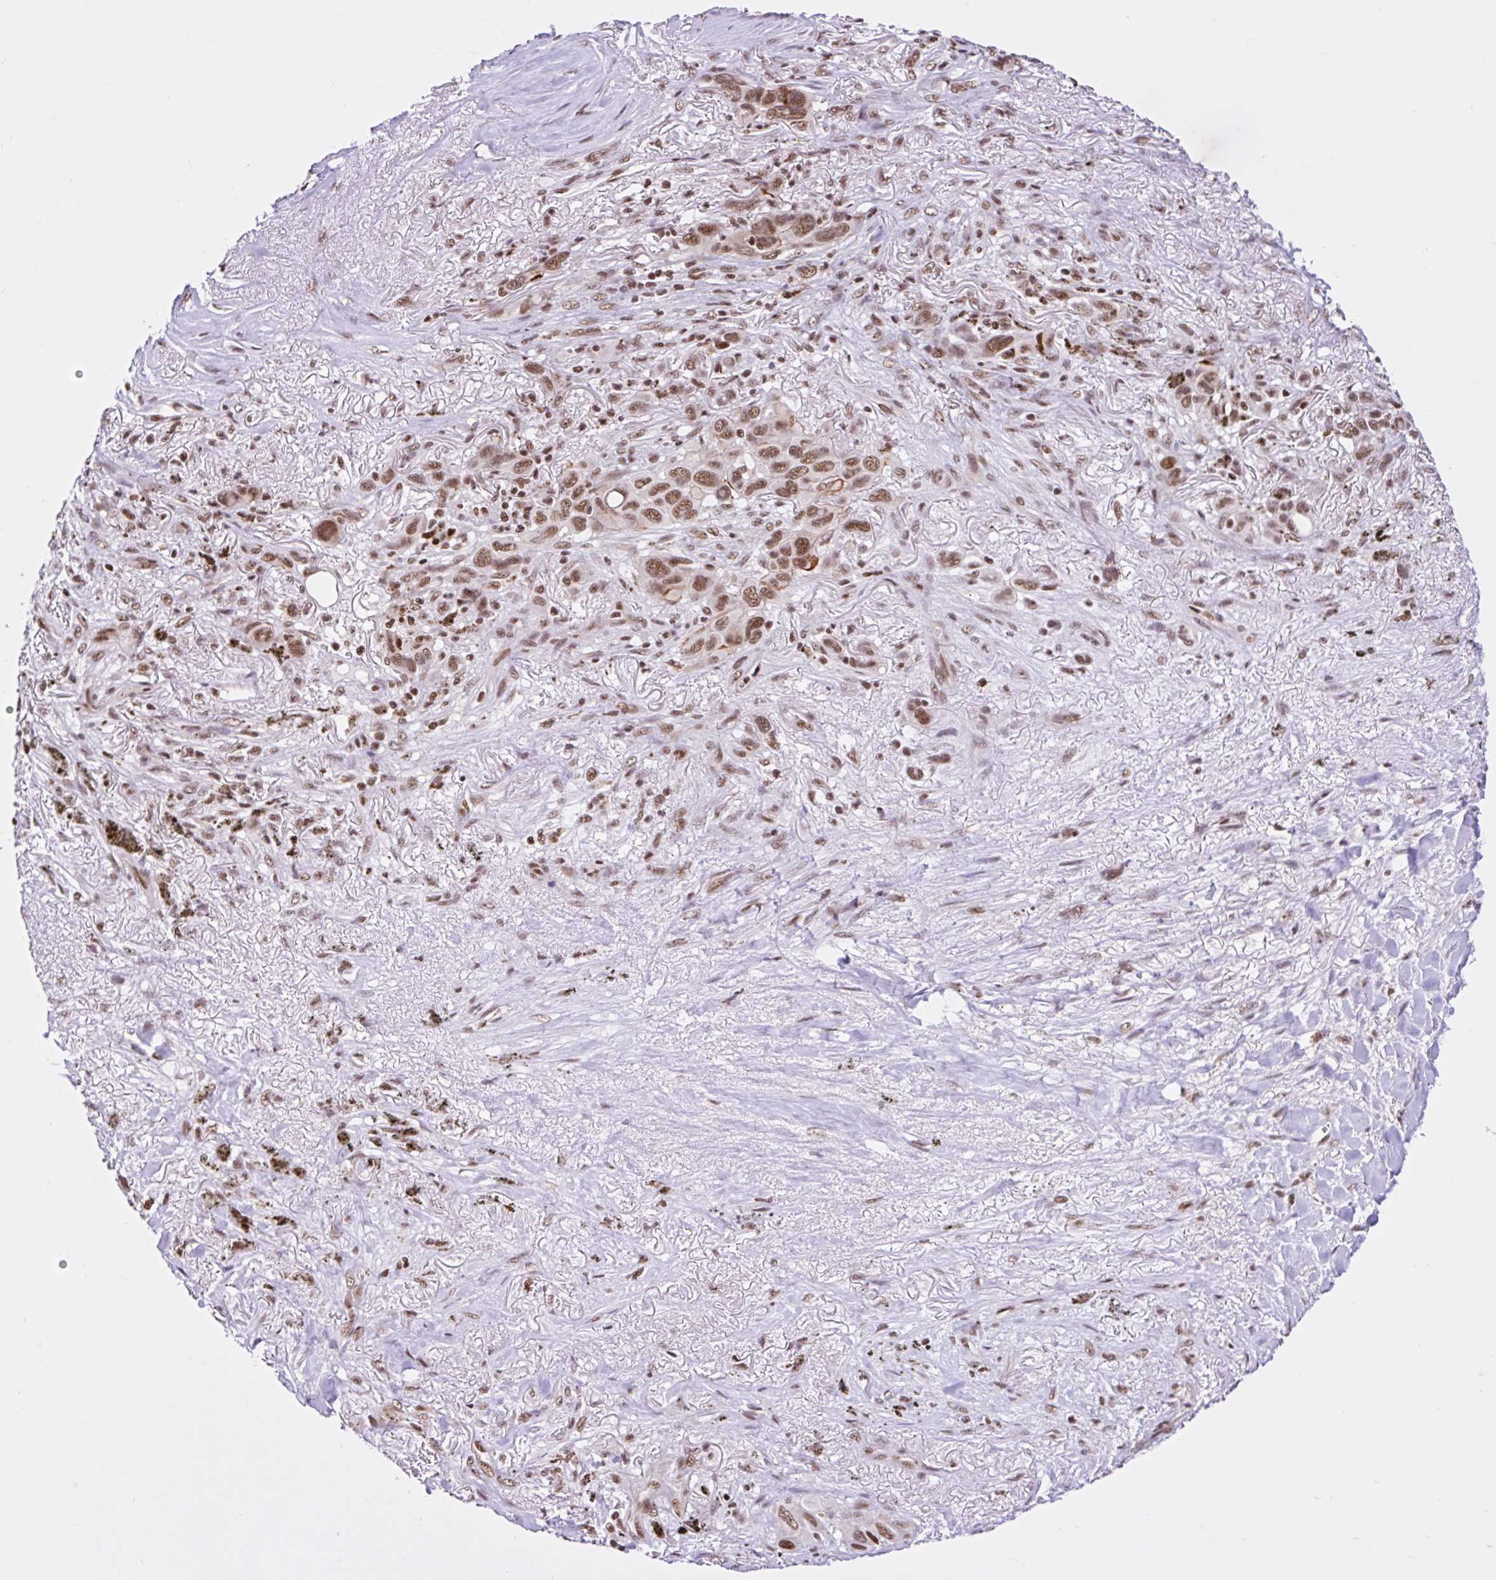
{"staining": {"intensity": "moderate", "quantity": ">75%", "location": "nuclear"}, "tissue": "melanoma", "cell_type": "Tumor cells", "image_type": "cancer", "snomed": [{"axis": "morphology", "description": "Malignant melanoma, Metastatic site"}, {"axis": "topography", "description": "Lung"}], "caption": "This image demonstrates immunohistochemistry staining of melanoma, with medium moderate nuclear expression in about >75% of tumor cells.", "gene": "CCDC12", "patient": {"sex": "male", "age": 48}}